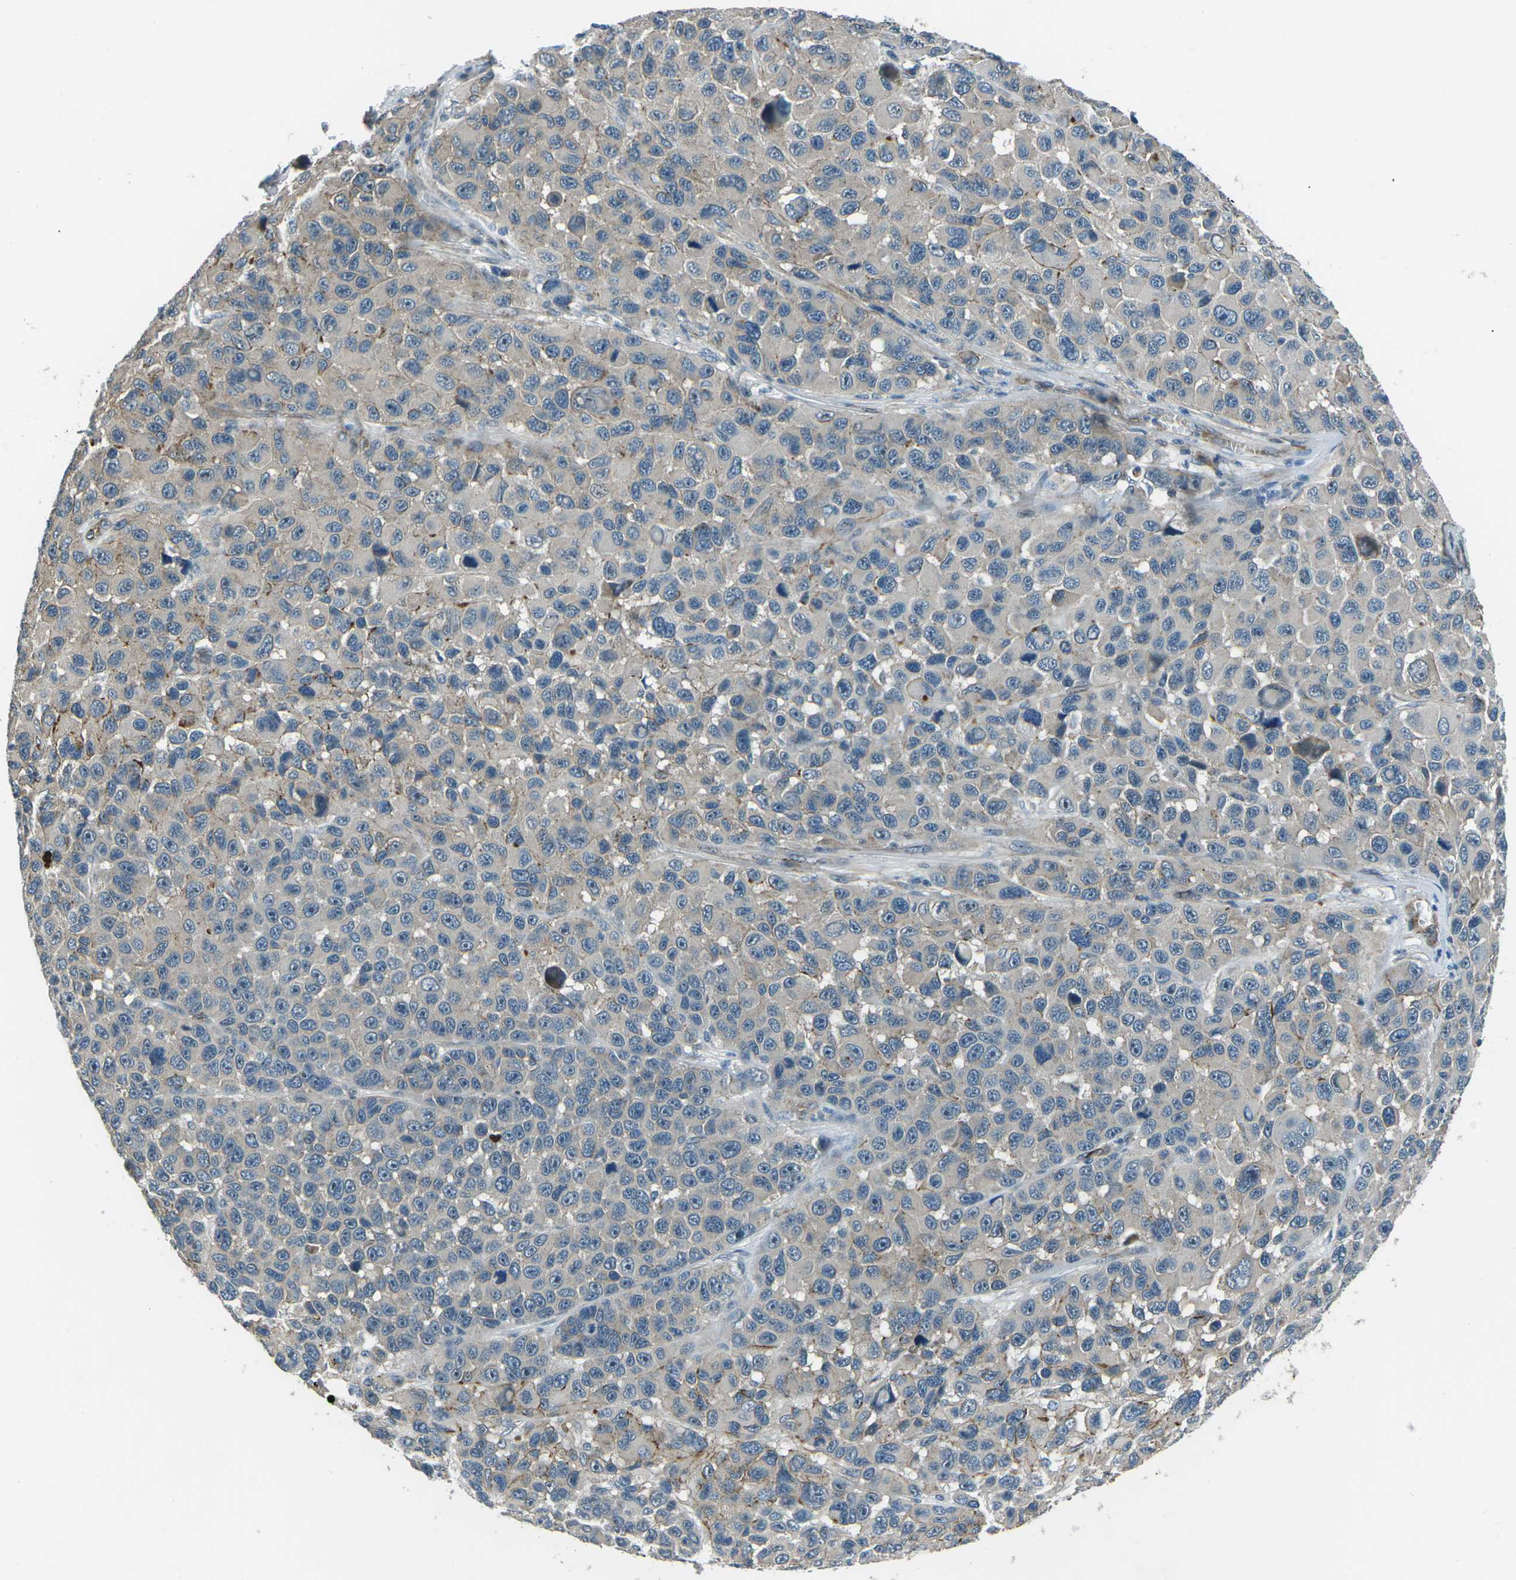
{"staining": {"intensity": "weak", "quantity": "<25%", "location": "cytoplasmic/membranous"}, "tissue": "melanoma", "cell_type": "Tumor cells", "image_type": "cancer", "snomed": [{"axis": "morphology", "description": "Malignant melanoma, NOS"}, {"axis": "topography", "description": "Skin"}], "caption": "High magnification brightfield microscopy of melanoma stained with DAB (3,3'-diaminobenzidine) (brown) and counterstained with hematoxylin (blue): tumor cells show no significant expression. Brightfield microscopy of immunohistochemistry stained with DAB (brown) and hematoxylin (blue), captured at high magnification.", "gene": "AFAP1", "patient": {"sex": "male", "age": 53}}